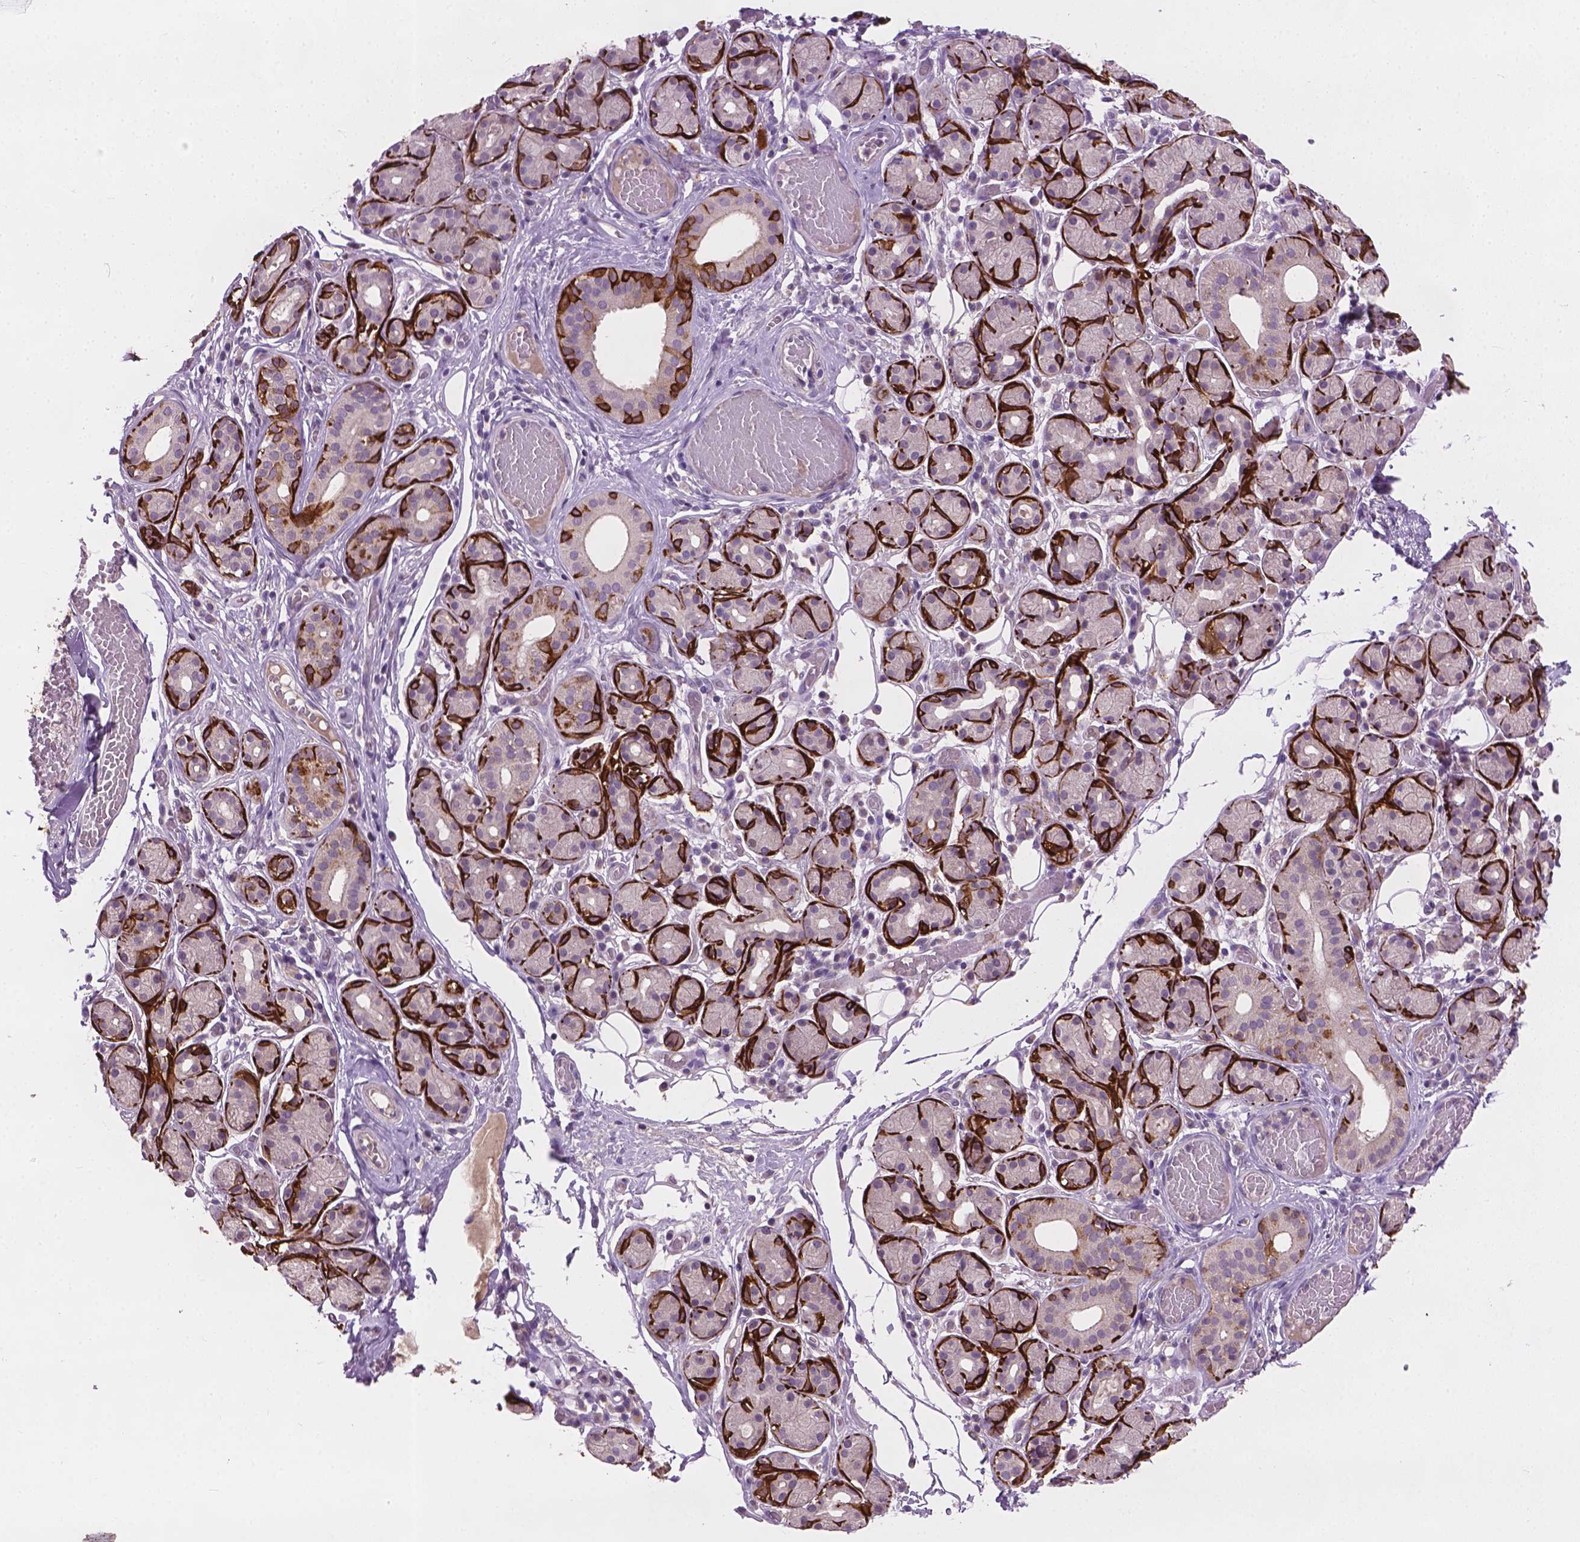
{"staining": {"intensity": "strong", "quantity": "25%-75%", "location": "cytoplasmic/membranous"}, "tissue": "salivary gland", "cell_type": "Glandular cells", "image_type": "normal", "snomed": [{"axis": "morphology", "description": "Normal tissue, NOS"}, {"axis": "topography", "description": "Salivary gland"}, {"axis": "topography", "description": "Peripheral nerve tissue"}], "caption": "The histopathology image reveals staining of benign salivary gland, revealing strong cytoplasmic/membranous protein expression (brown color) within glandular cells. (DAB (3,3'-diaminobenzidine) IHC, brown staining for protein, blue staining for nuclei).", "gene": "KRT17", "patient": {"sex": "male", "age": 71}}